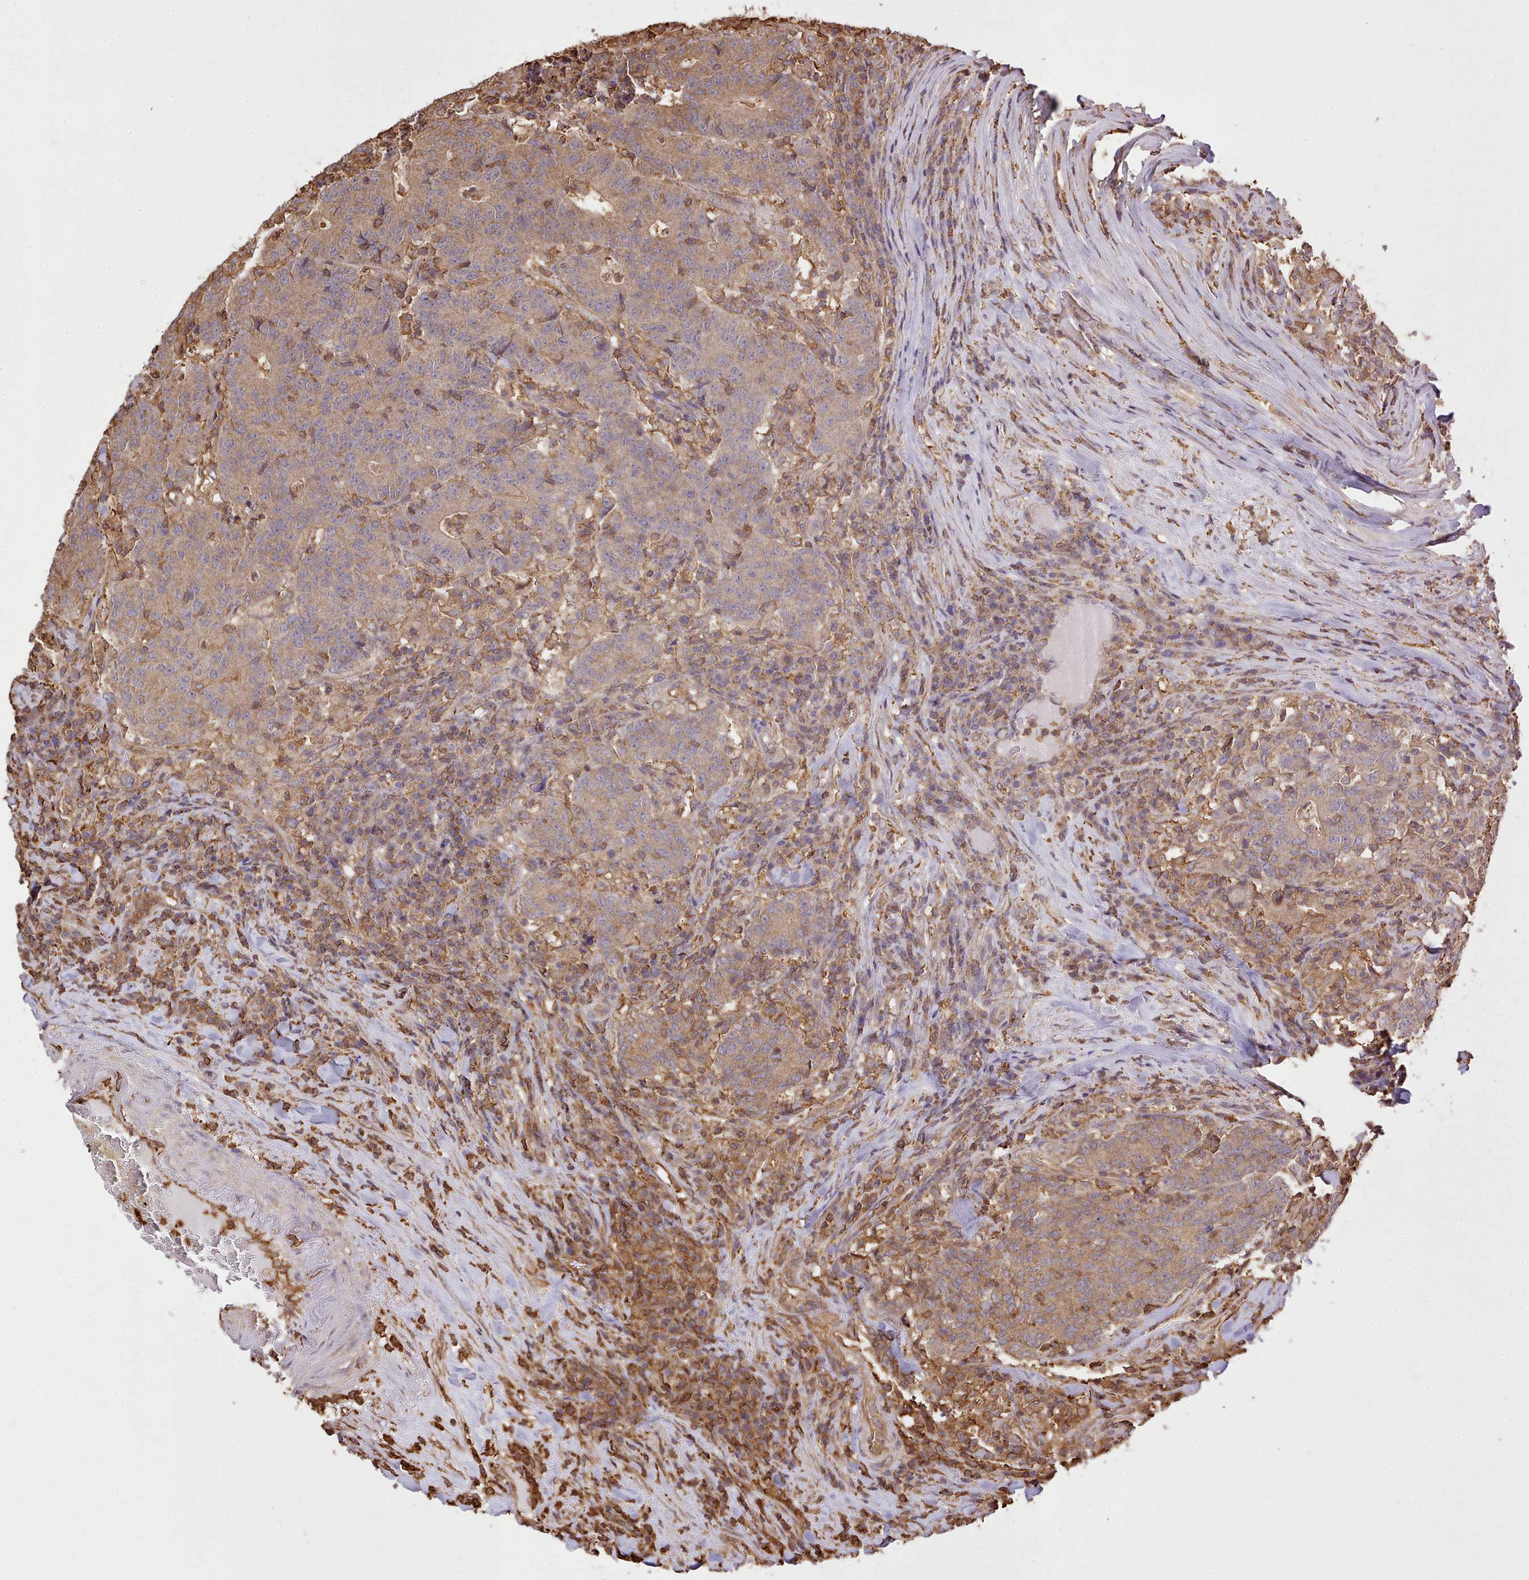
{"staining": {"intensity": "moderate", "quantity": ">75%", "location": "cytoplasmic/membranous"}, "tissue": "colorectal cancer", "cell_type": "Tumor cells", "image_type": "cancer", "snomed": [{"axis": "morphology", "description": "Adenocarcinoma, NOS"}, {"axis": "topography", "description": "Colon"}], "caption": "High-power microscopy captured an immunohistochemistry photomicrograph of colorectal cancer (adenocarcinoma), revealing moderate cytoplasmic/membranous positivity in about >75% of tumor cells.", "gene": "CAPZA1", "patient": {"sex": "female", "age": 75}}